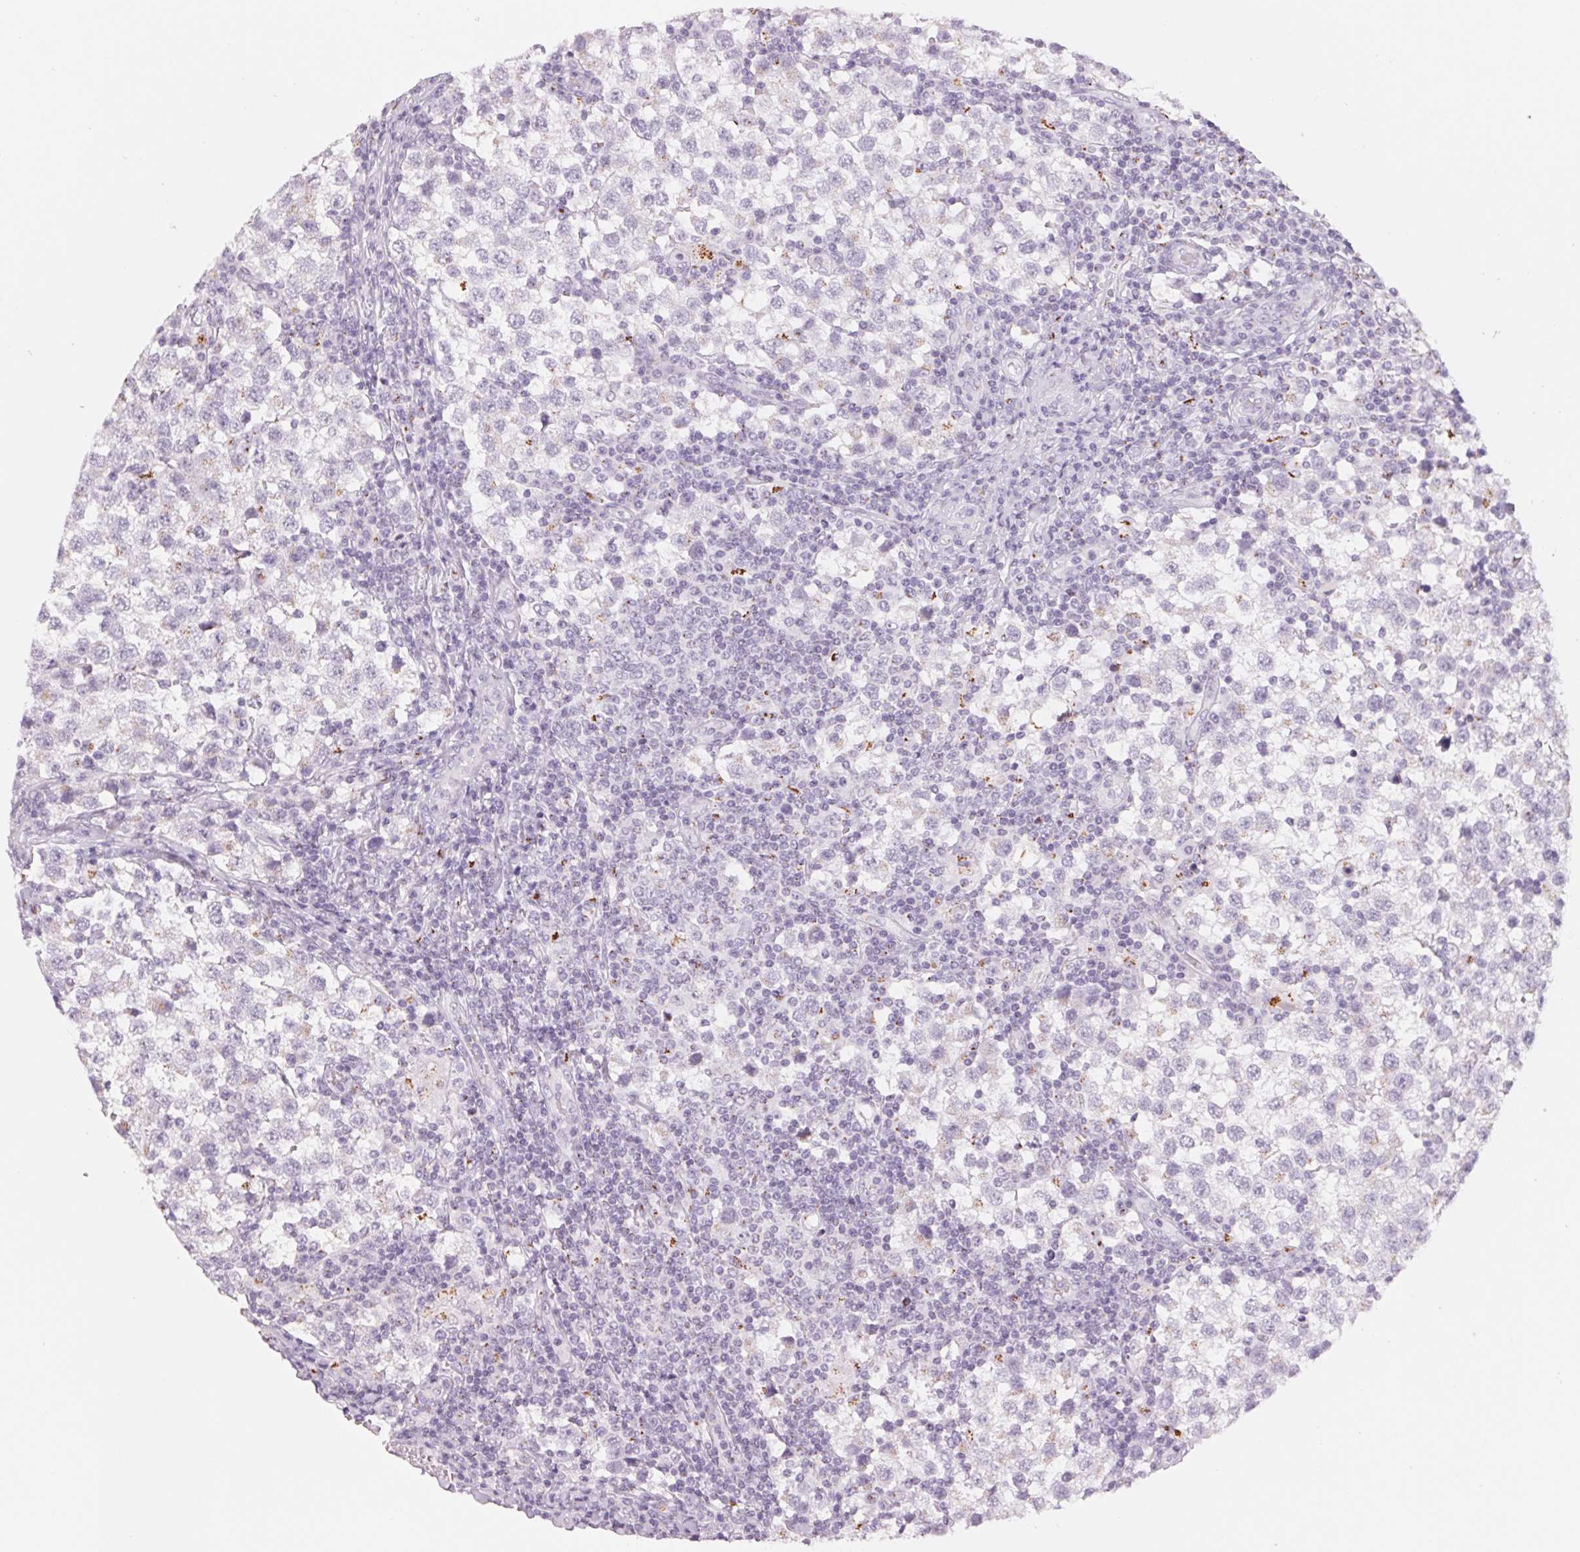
{"staining": {"intensity": "negative", "quantity": "none", "location": "none"}, "tissue": "testis cancer", "cell_type": "Tumor cells", "image_type": "cancer", "snomed": [{"axis": "morphology", "description": "Seminoma, NOS"}, {"axis": "topography", "description": "Testis"}], "caption": "Testis cancer (seminoma) stained for a protein using immunohistochemistry (IHC) displays no expression tumor cells.", "gene": "GALNT7", "patient": {"sex": "male", "age": 34}}